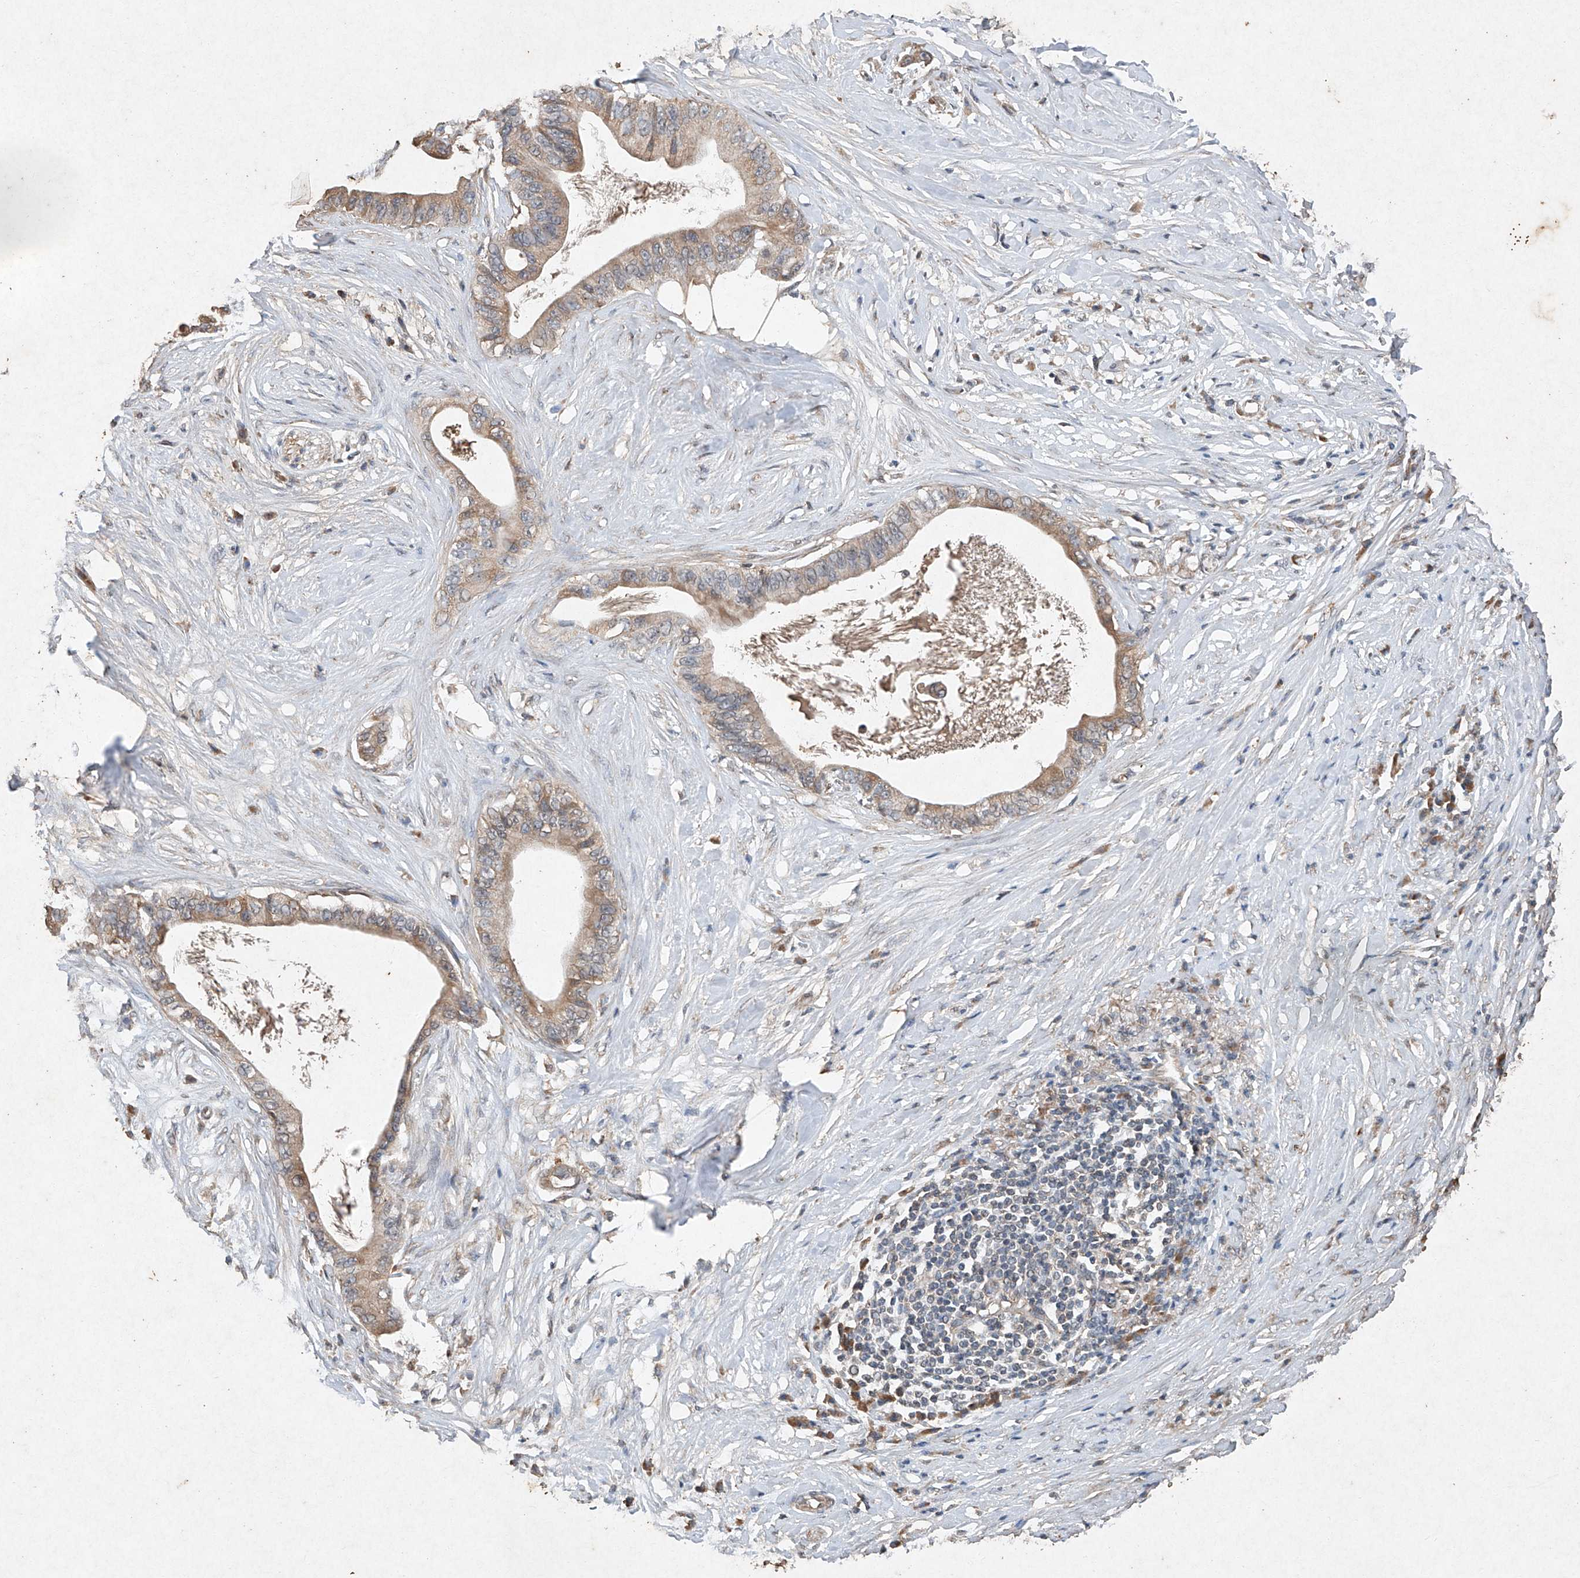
{"staining": {"intensity": "weak", "quantity": ">75%", "location": "cytoplasmic/membranous"}, "tissue": "pancreatic cancer", "cell_type": "Tumor cells", "image_type": "cancer", "snomed": [{"axis": "morphology", "description": "Adenocarcinoma, NOS"}, {"axis": "topography", "description": "Pancreas"}], "caption": "A low amount of weak cytoplasmic/membranous positivity is identified in about >75% of tumor cells in pancreatic cancer (adenocarcinoma) tissue.", "gene": "STK3", "patient": {"sex": "male", "age": 77}}